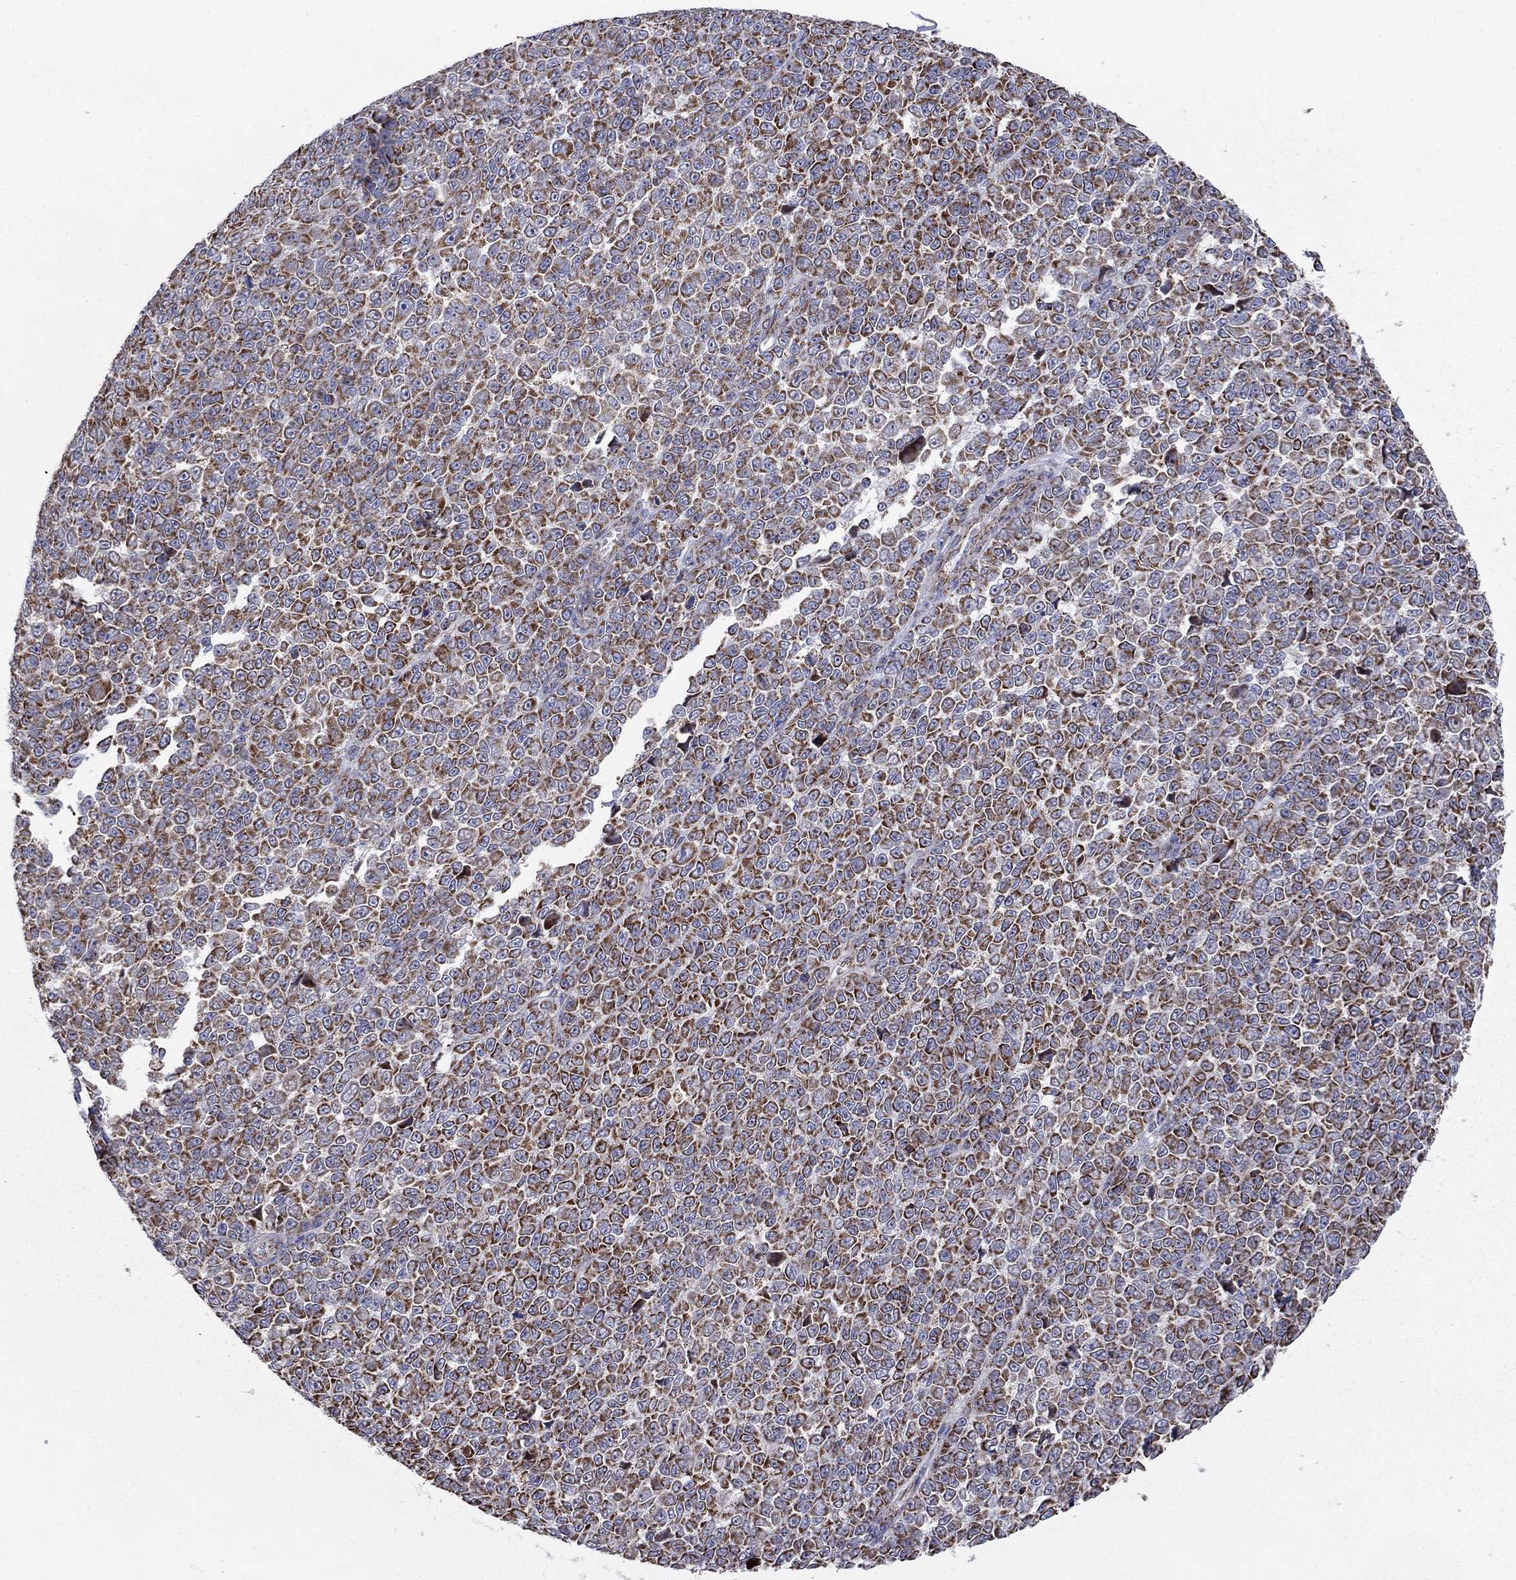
{"staining": {"intensity": "moderate", "quantity": ">75%", "location": "cytoplasmic/membranous"}, "tissue": "melanoma", "cell_type": "Tumor cells", "image_type": "cancer", "snomed": [{"axis": "morphology", "description": "Malignant melanoma, NOS"}, {"axis": "topography", "description": "Skin"}], "caption": "Protein analysis of melanoma tissue exhibits moderate cytoplasmic/membranous staining in approximately >75% of tumor cells.", "gene": "NDUFV1", "patient": {"sex": "female", "age": 95}}